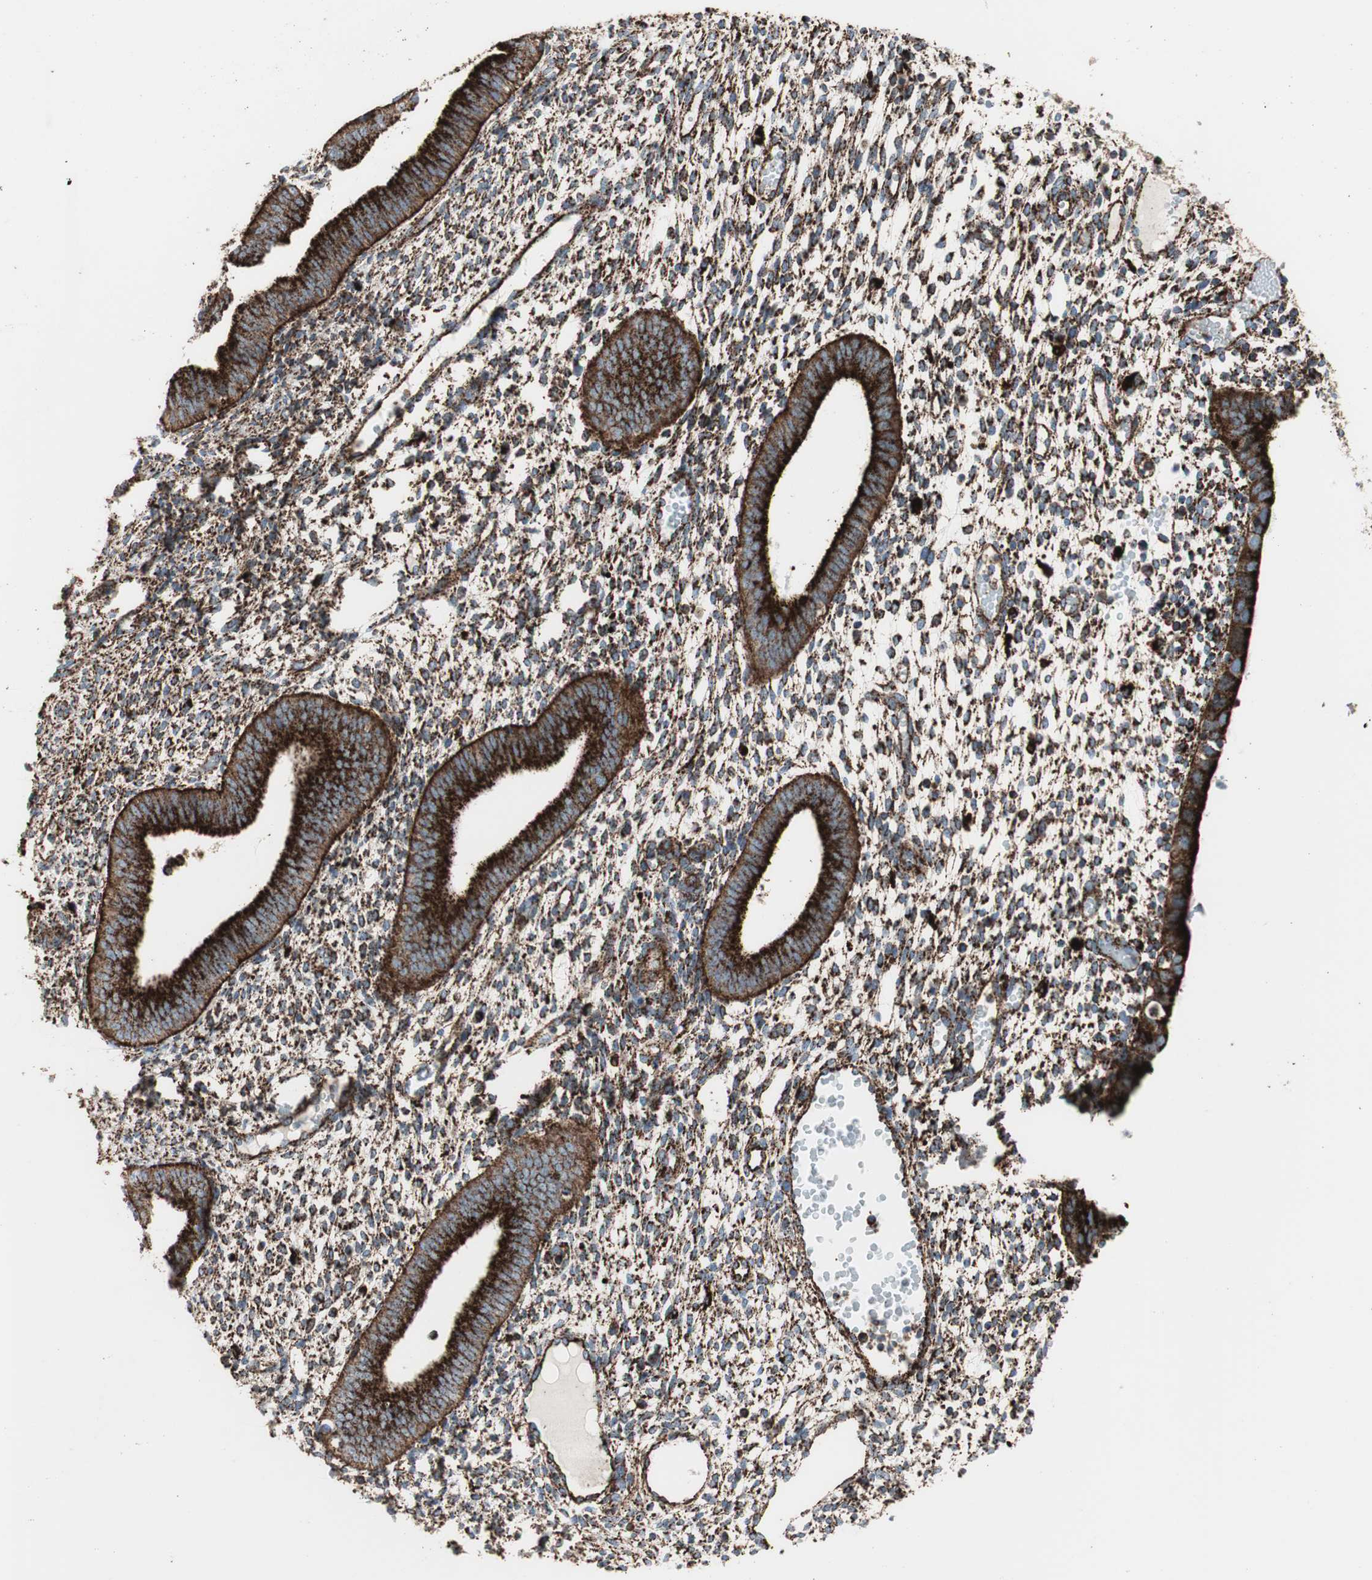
{"staining": {"intensity": "strong", "quantity": ">75%", "location": "cytoplasmic/membranous"}, "tissue": "endometrium", "cell_type": "Cells in endometrial stroma", "image_type": "normal", "snomed": [{"axis": "morphology", "description": "Normal tissue, NOS"}, {"axis": "topography", "description": "Endometrium"}], "caption": "Strong cytoplasmic/membranous staining for a protein is seen in approximately >75% of cells in endometrial stroma of normal endometrium using immunohistochemistry (IHC).", "gene": "LAMP1", "patient": {"sex": "female", "age": 35}}